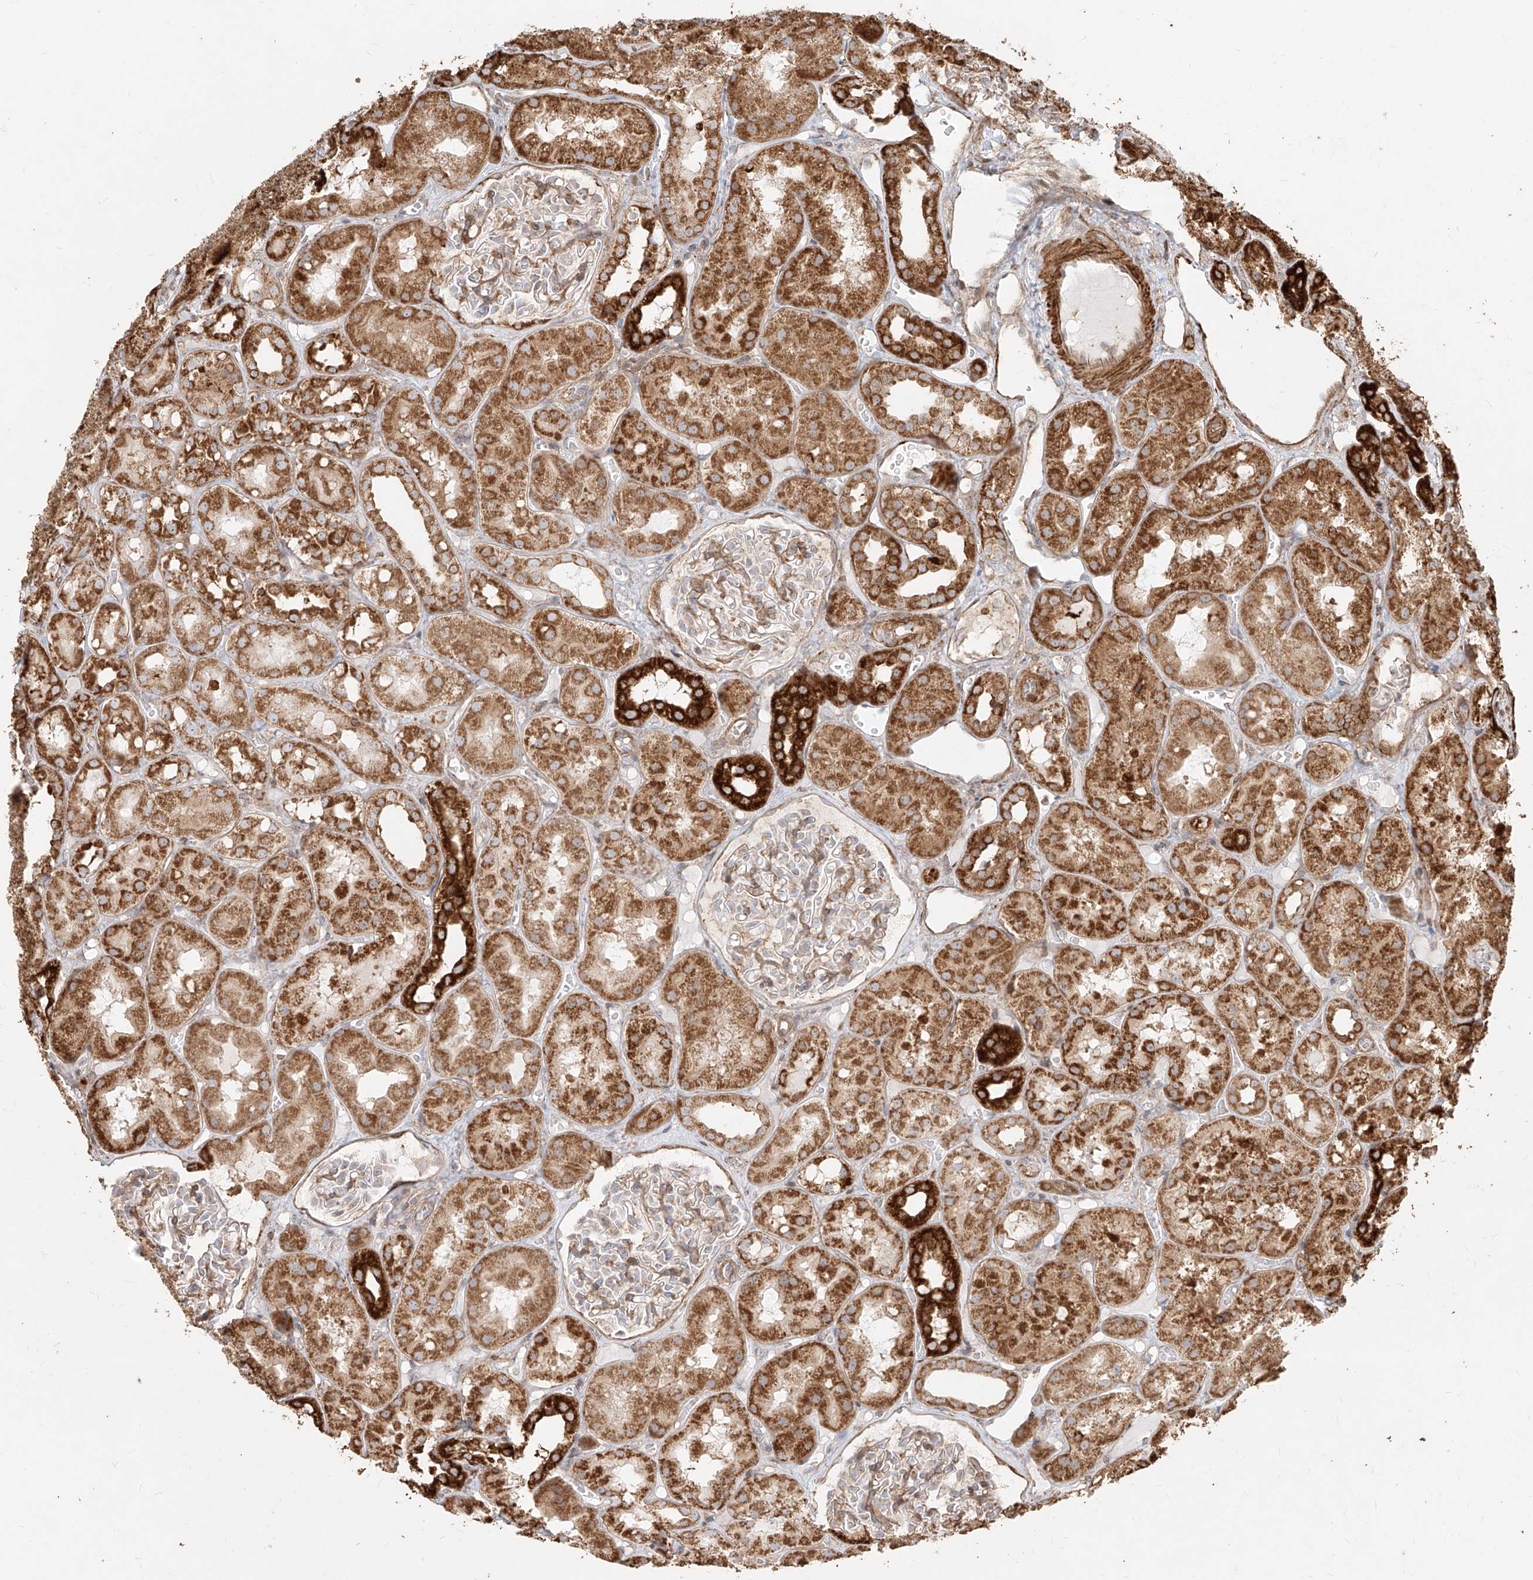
{"staining": {"intensity": "moderate", "quantity": "<25%", "location": "cytoplasmic/membranous"}, "tissue": "kidney", "cell_type": "Cells in glomeruli", "image_type": "normal", "snomed": [{"axis": "morphology", "description": "Normal tissue, NOS"}, {"axis": "topography", "description": "Kidney"}], "caption": "A brown stain labels moderate cytoplasmic/membranous staining of a protein in cells in glomeruli of normal kidney.", "gene": "MTX2", "patient": {"sex": "male", "age": 16}}